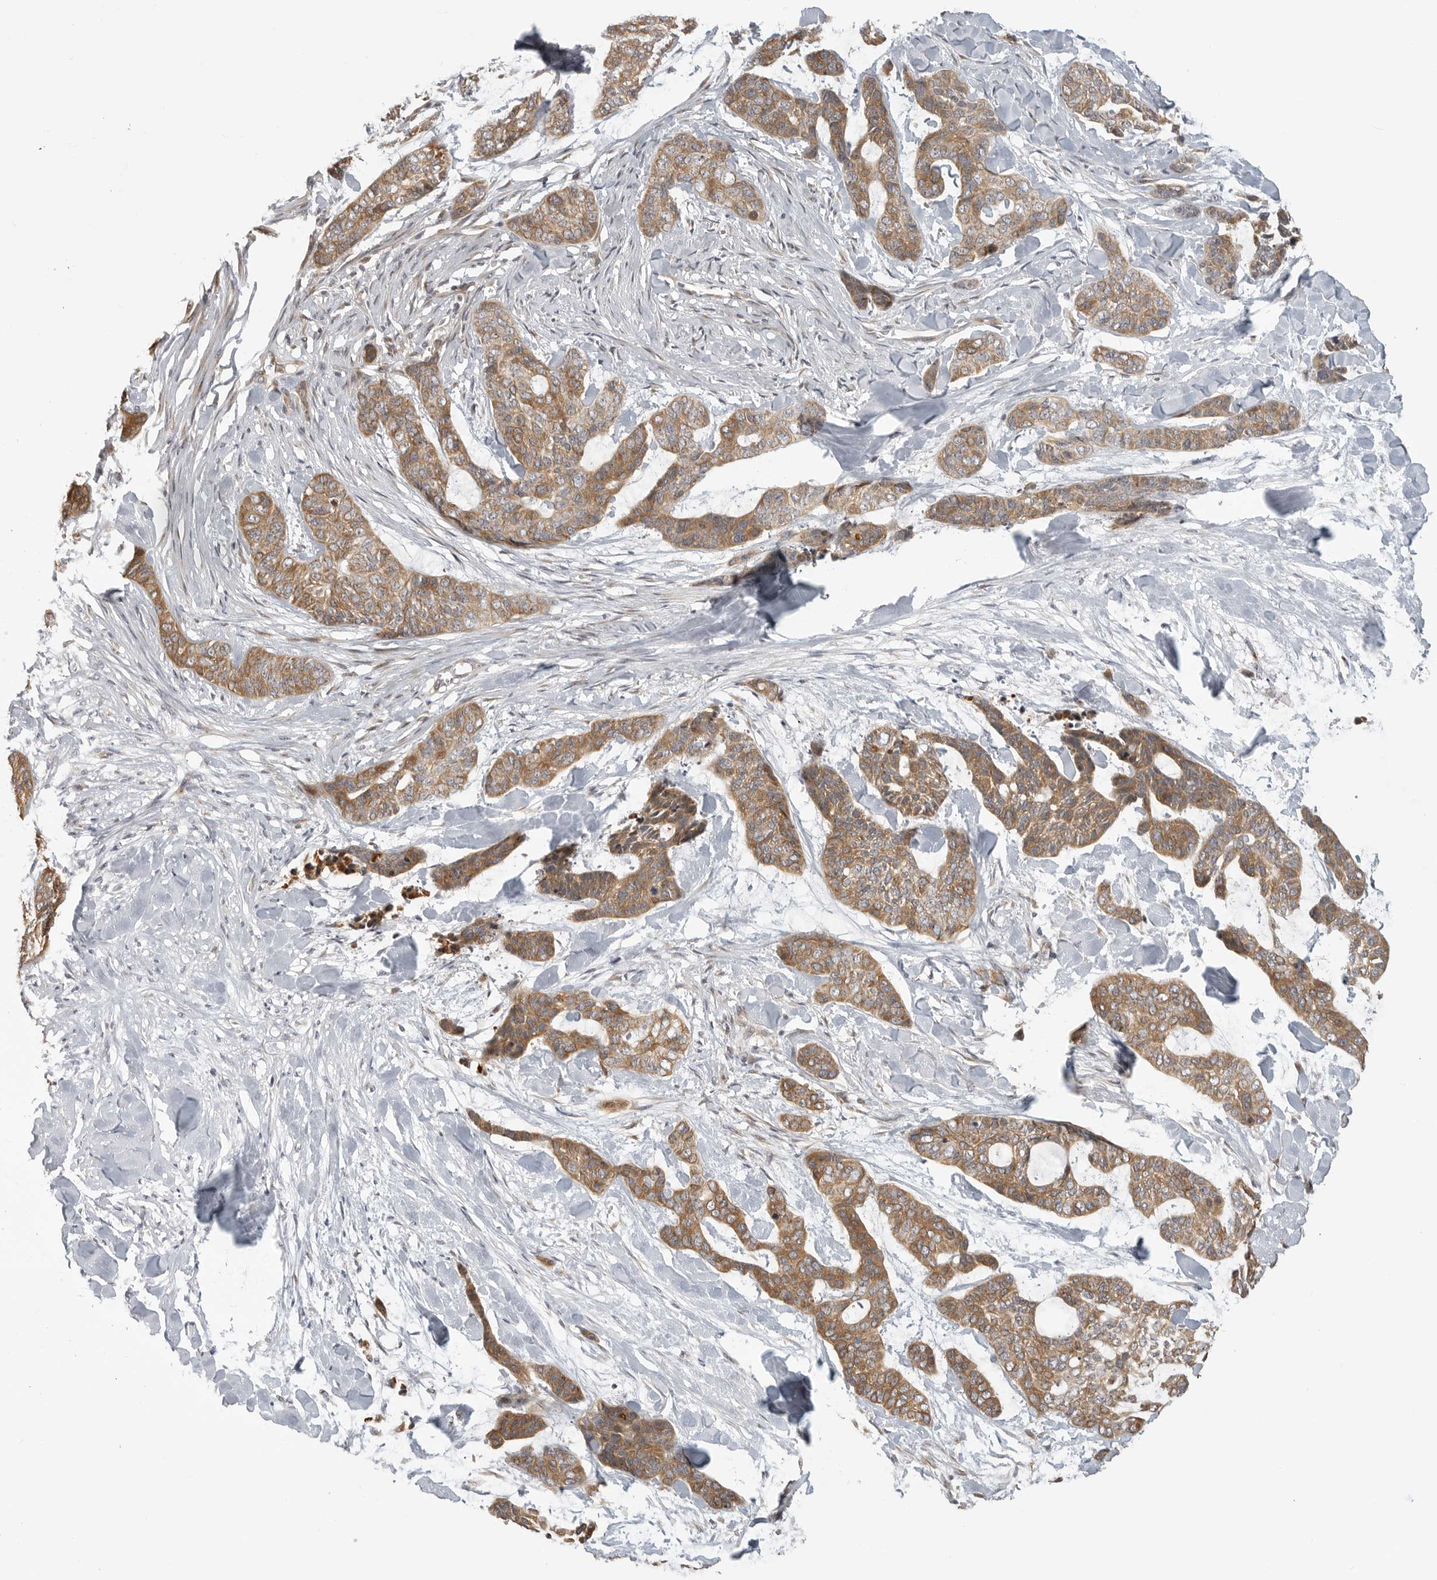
{"staining": {"intensity": "moderate", "quantity": ">75%", "location": "cytoplasmic/membranous"}, "tissue": "skin cancer", "cell_type": "Tumor cells", "image_type": "cancer", "snomed": [{"axis": "morphology", "description": "Basal cell carcinoma"}, {"axis": "topography", "description": "Skin"}], "caption": "Human skin basal cell carcinoma stained for a protein (brown) demonstrates moderate cytoplasmic/membranous positive staining in about >75% of tumor cells.", "gene": "IDO1", "patient": {"sex": "female", "age": 64}}